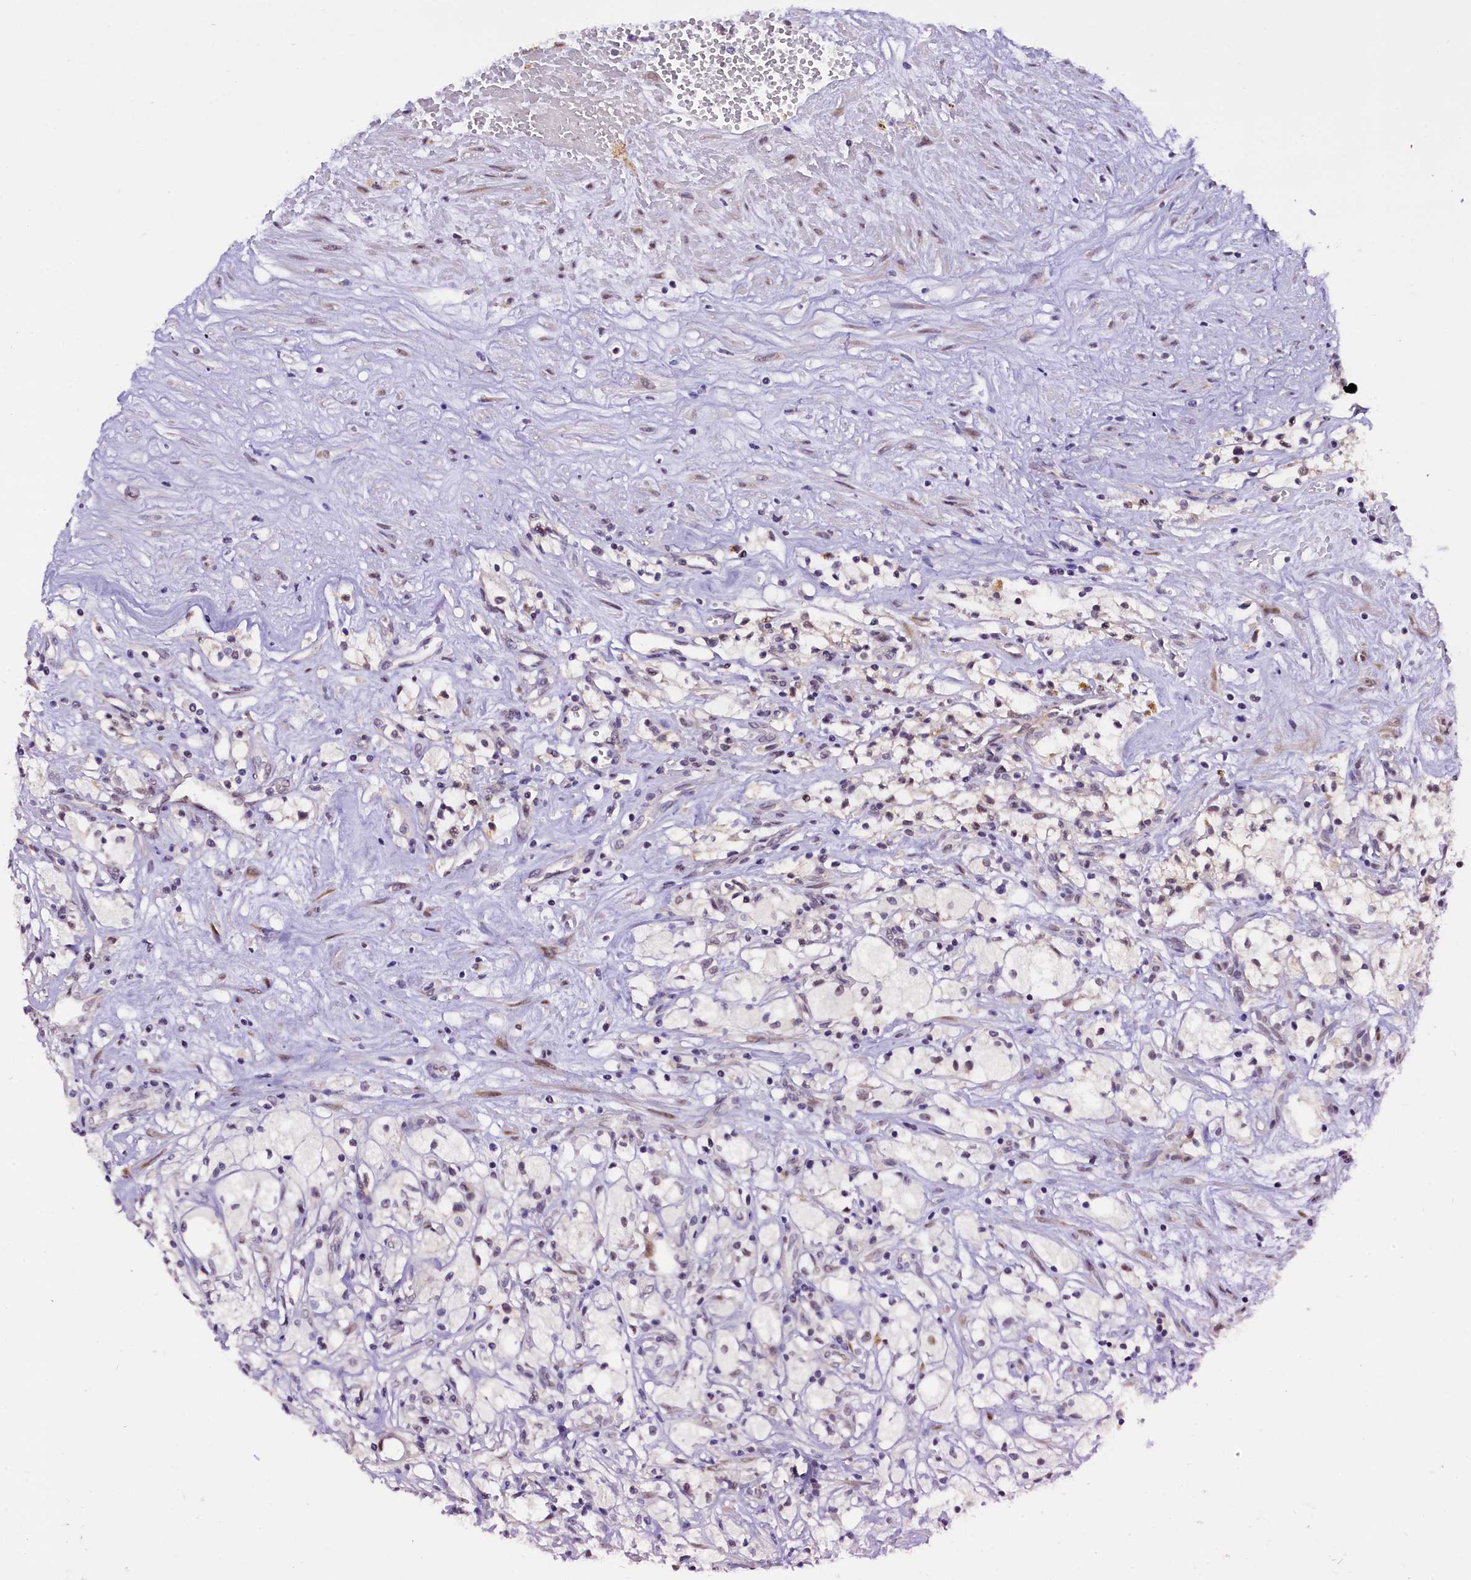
{"staining": {"intensity": "weak", "quantity": "25%-75%", "location": "nuclear"}, "tissue": "renal cancer", "cell_type": "Tumor cells", "image_type": "cancer", "snomed": [{"axis": "morphology", "description": "Adenocarcinoma, NOS"}, {"axis": "topography", "description": "Kidney"}], "caption": "An immunohistochemistry histopathology image of tumor tissue is shown. Protein staining in brown shows weak nuclear positivity in adenocarcinoma (renal) within tumor cells. The staining was performed using DAB, with brown indicating positive protein expression. Nuclei are stained blue with hematoxylin.", "gene": "RPUSD2", "patient": {"sex": "male", "age": 59}}